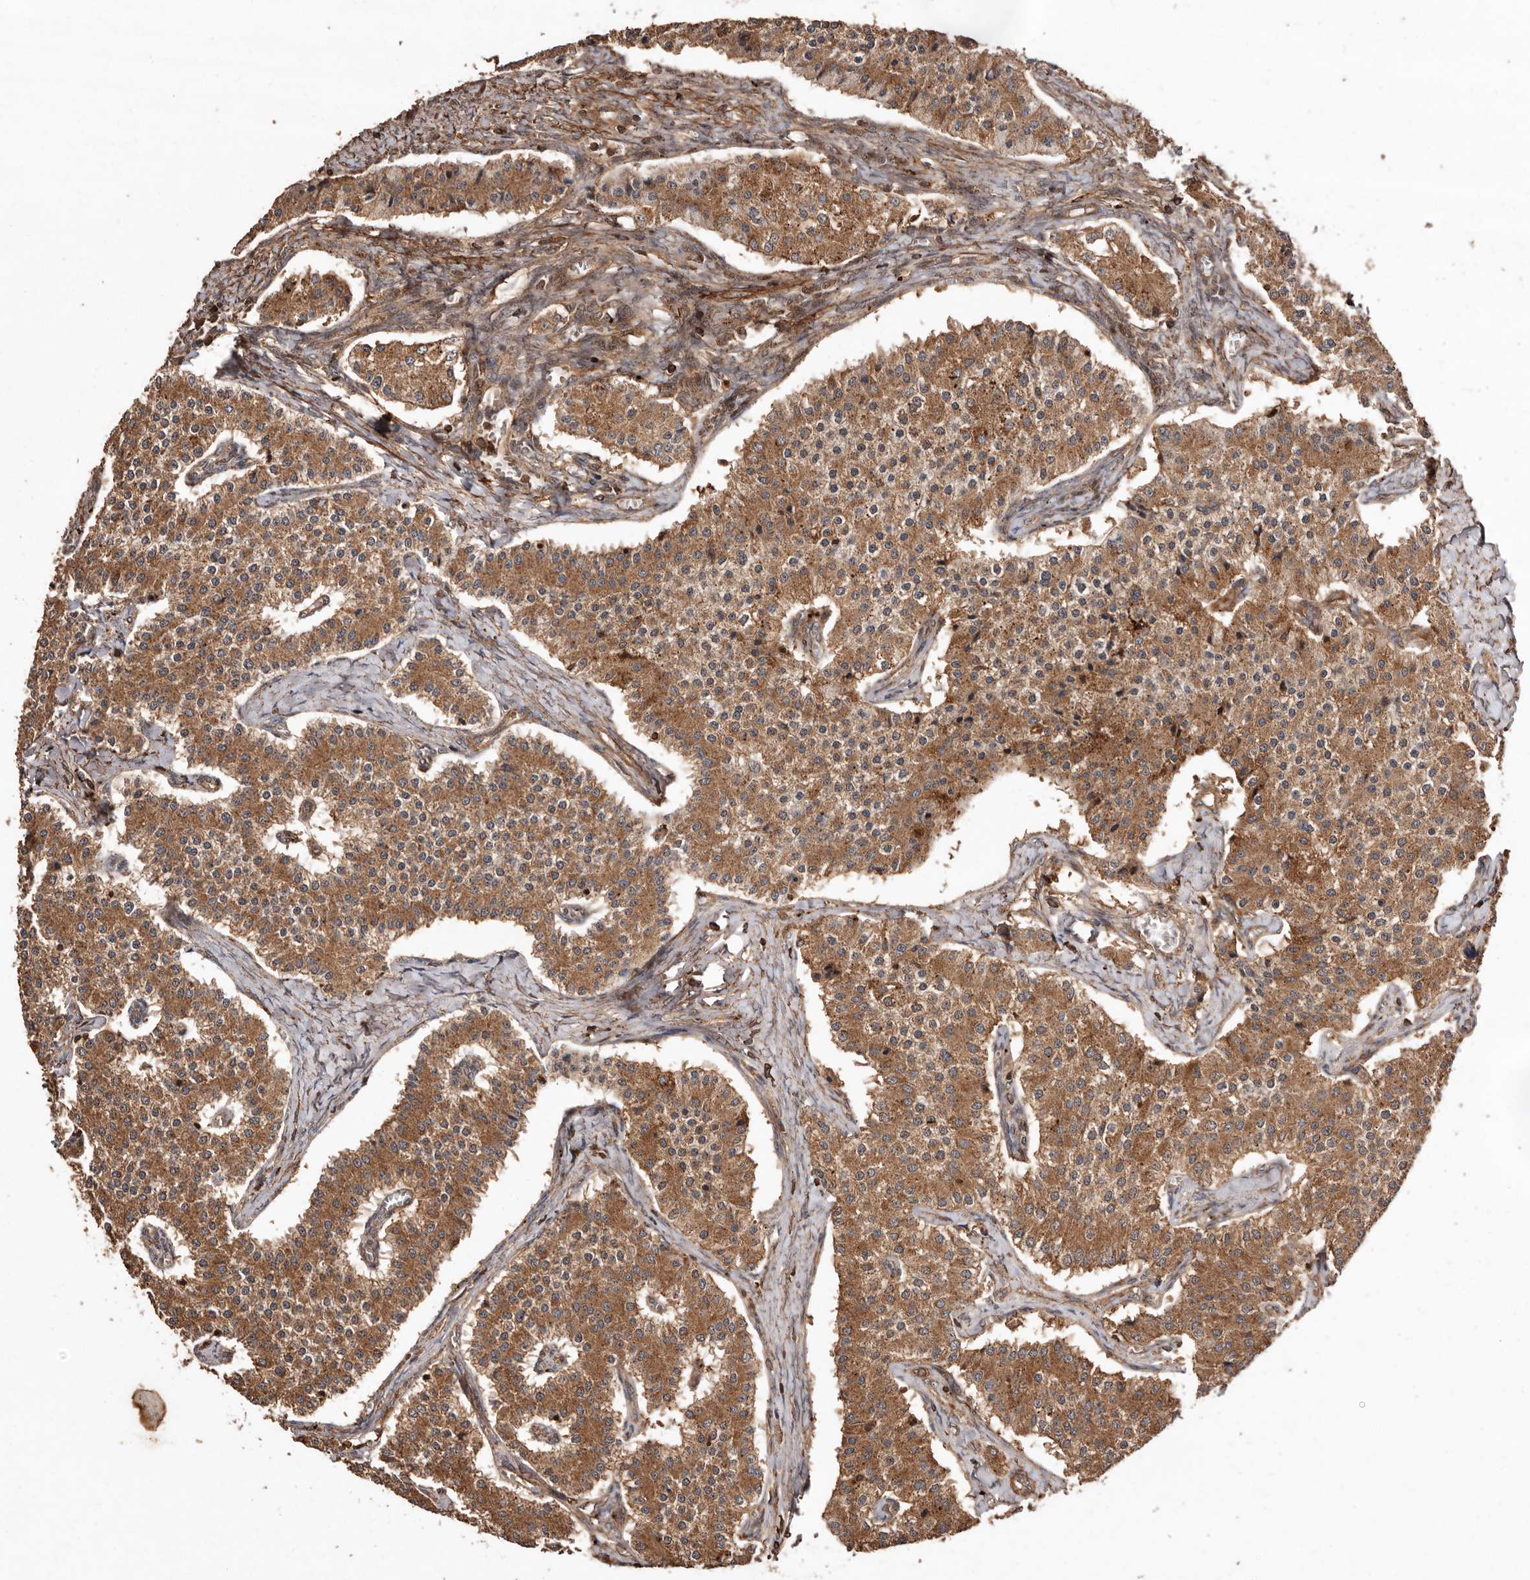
{"staining": {"intensity": "moderate", "quantity": ">75%", "location": "cytoplasmic/membranous"}, "tissue": "carcinoid", "cell_type": "Tumor cells", "image_type": "cancer", "snomed": [{"axis": "morphology", "description": "Carcinoid, malignant, NOS"}, {"axis": "topography", "description": "Colon"}], "caption": "Tumor cells display medium levels of moderate cytoplasmic/membranous positivity in approximately >75% of cells in human carcinoid.", "gene": "RWDD1", "patient": {"sex": "female", "age": 52}}